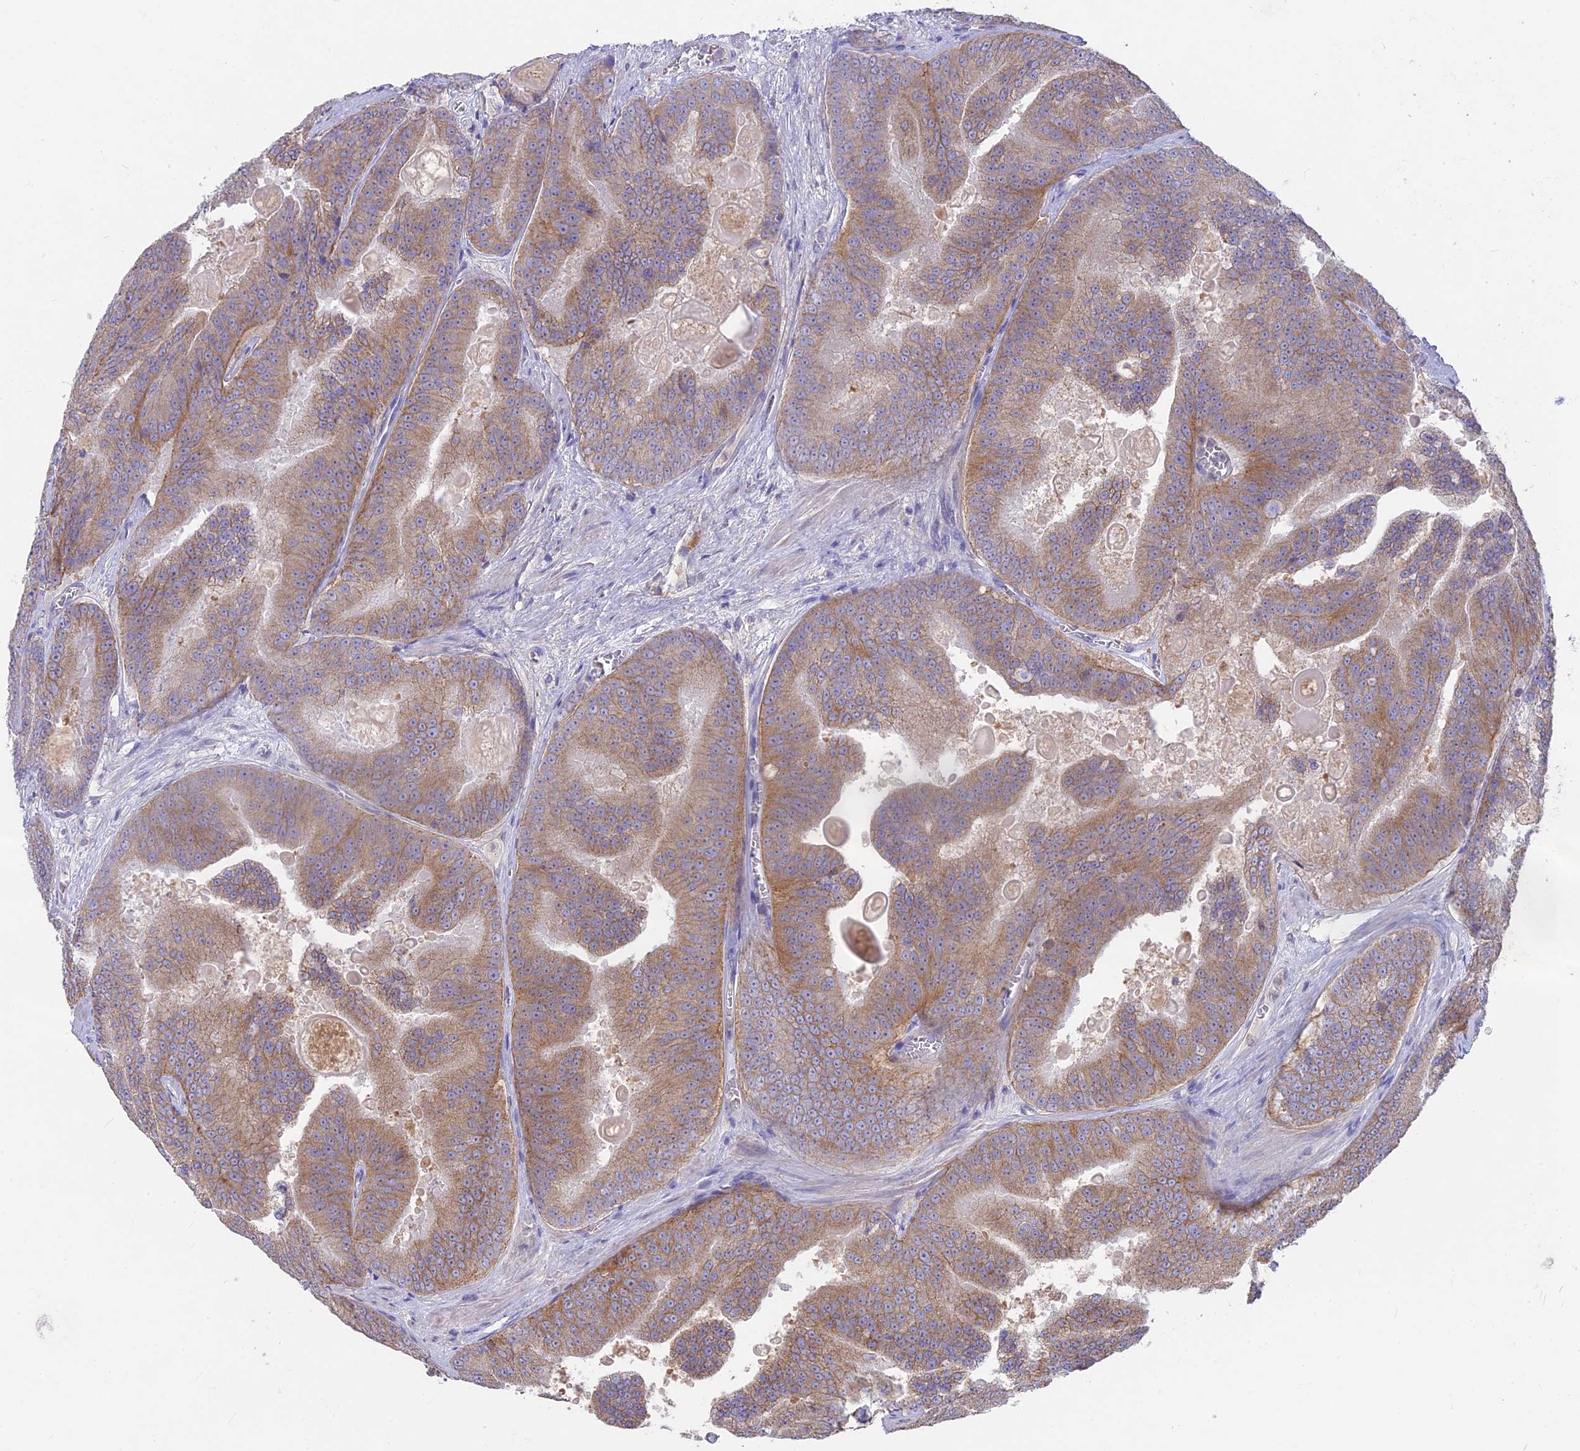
{"staining": {"intensity": "moderate", "quantity": ">75%", "location": "cytoplasmic/membranous"}, "tissue": "prostate cancer", "cell_type": "Tumor cells", "image_type": "cancer", "snomed": [{"axis": "morphology", "description": "Adenocarcinoma, High grade"}, {"axis": "topography", "description": "Prostate"}], "caption": "This histopathology image displays prostate high-grade adenocarcinoma stained with IHC to label a protein in brown. The cytoplasmic/membranous of tumor cells show moderate positivity for the protein. Nuclei are counter-stained blue.", "gene": "PZP", "patient": {"sex": "male", "age": 61}}